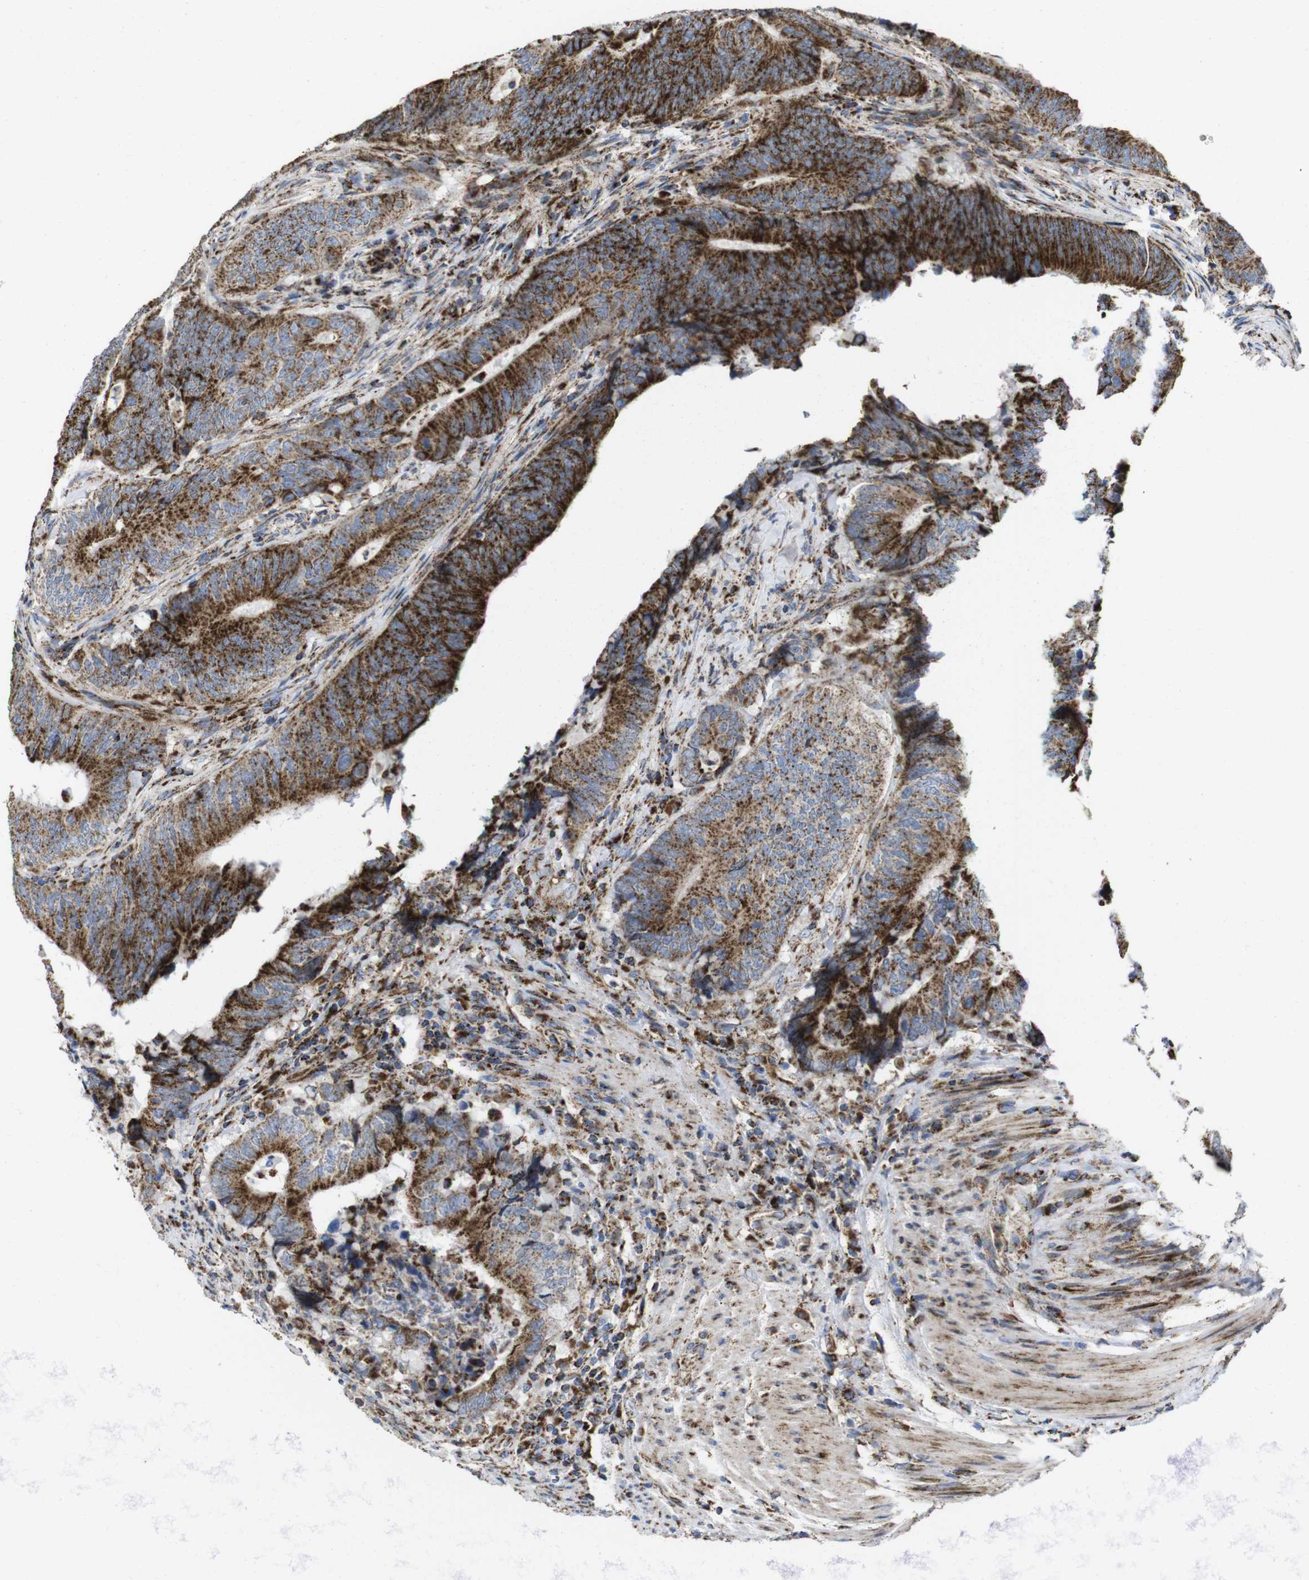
{"staining": {"intensity": "strong", "quantity": ">75%", "location": "cytoplasmic/membranous"}, "tissue": "colorectal cancer", "cell_type": "Tumor cells", "image_type": "cancer", "snomed": [{"axis": "morphology", "description": "Normal tissue, NOS"}, {"axis": "morphology", "description": "Adenocarcinoma, NOS"}, {"axis": "topography", "description": "Colon"}], "caption": "A histopathology image of human colorectal cancer (adenocarcinoma) stained for a protein exhibits strong cytoplasmic/membranous brown staining in tumor cells. (DAB (3,3'-diaminobenzidine) IHC, brown staining for protein, blue staining for nuclei).", "gene": "TMEM192", "patient": {"sex": "male", "age": 56}}